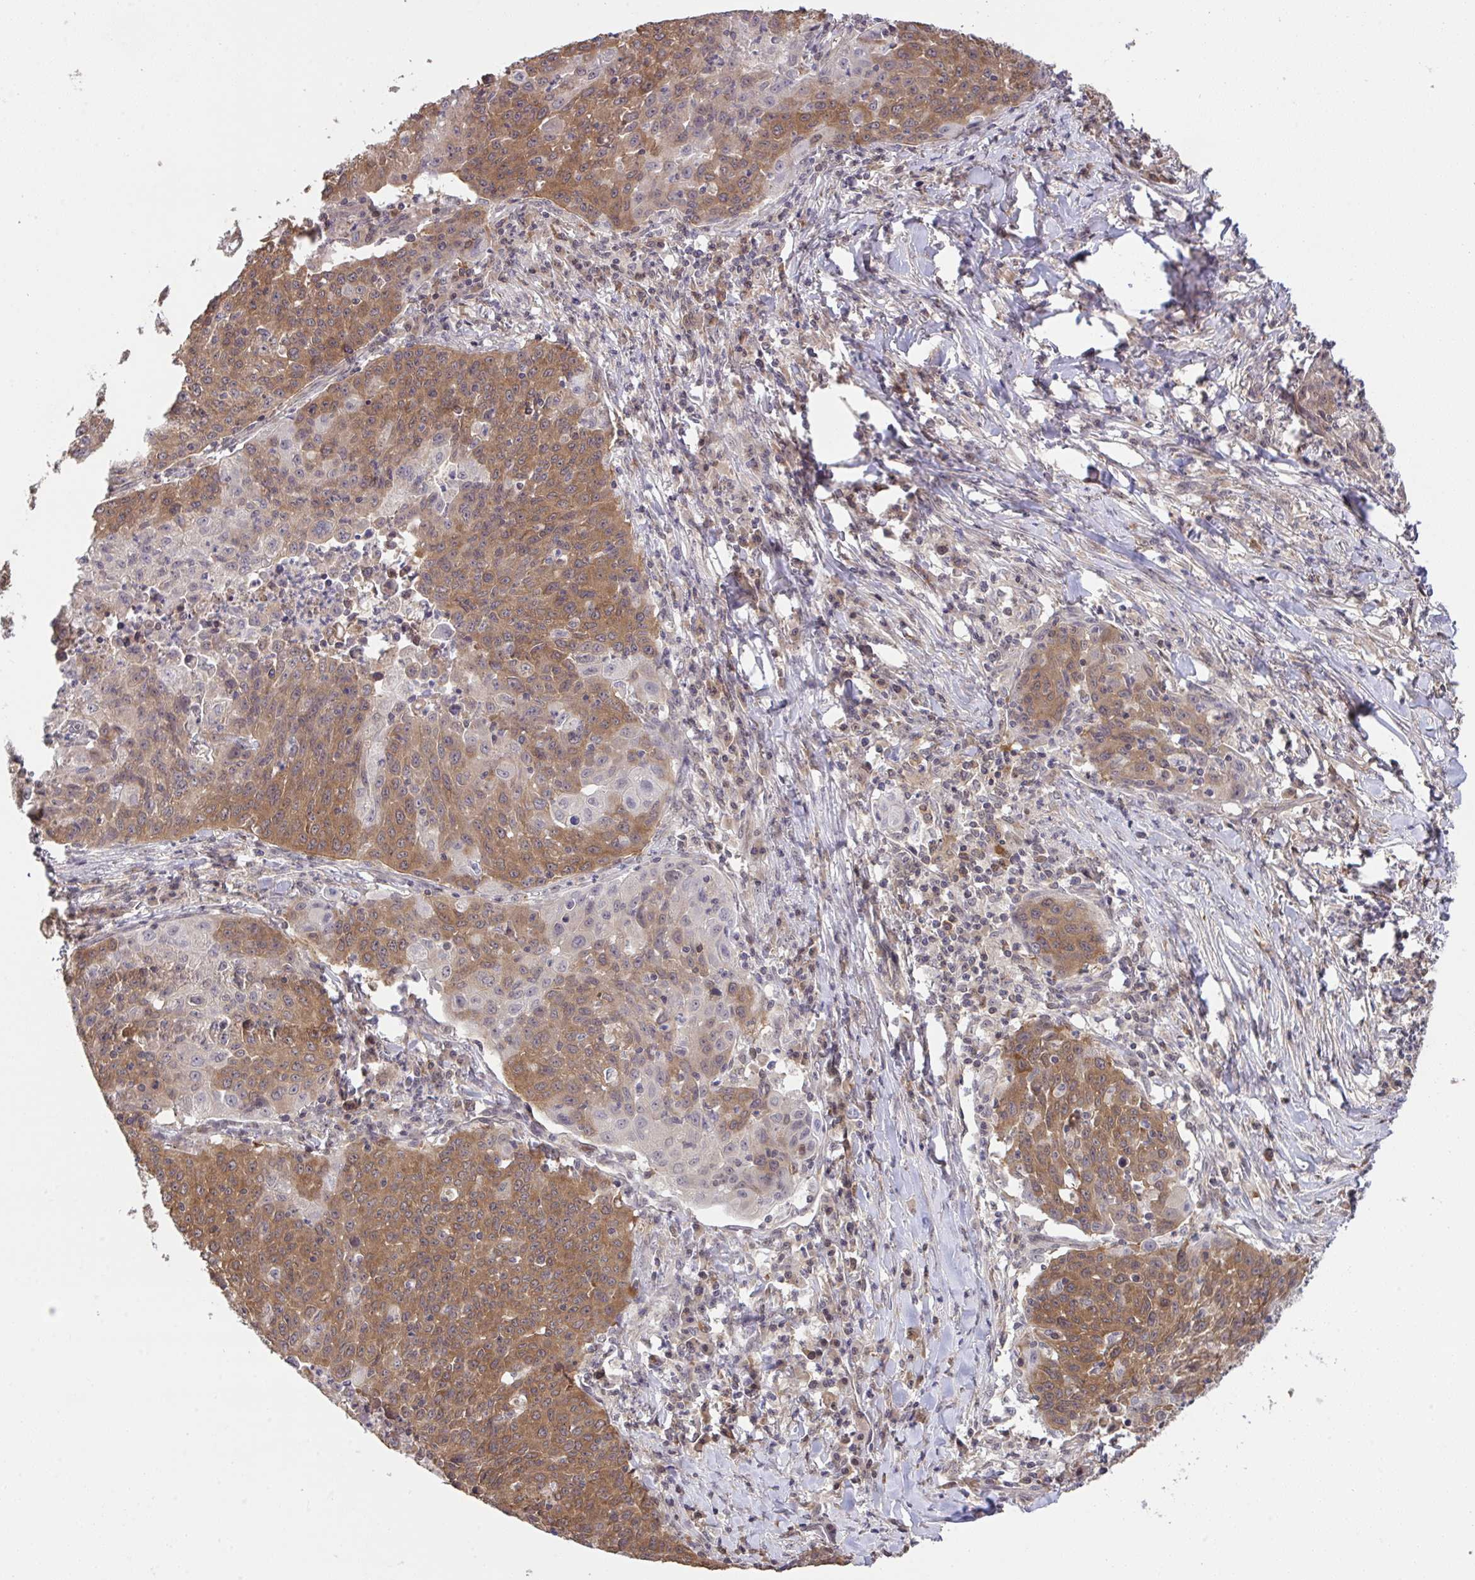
{"staining": {"intensity": "moderate", "quantity": "25%-75%", "location": "cytoplasmic/membranous"}, "tissue": "lung cancer", "cell_type": "Tumor cells", "image_type": "cancer", "snomed": [{"axis": "morphology", "description": "Squamous cell carcinoma, NOS"}, {"axis": "morphology", "description": "Squamous cell carcinoma, metastatic, NOS"}, {"axis": "topography", "description": "Bronchus"}, {"axis": "topography", "description": "Lung"}], "caption": "This is a micrograph of immunohistochemistry (IHC) staining of metastatic squamous cell carcinoma (lung), which shows moderate staining in the cytoplasmic/membranous of tumor cells.", "gene": "C12orf57", "patient": {"sex": "male", "age": 62}}